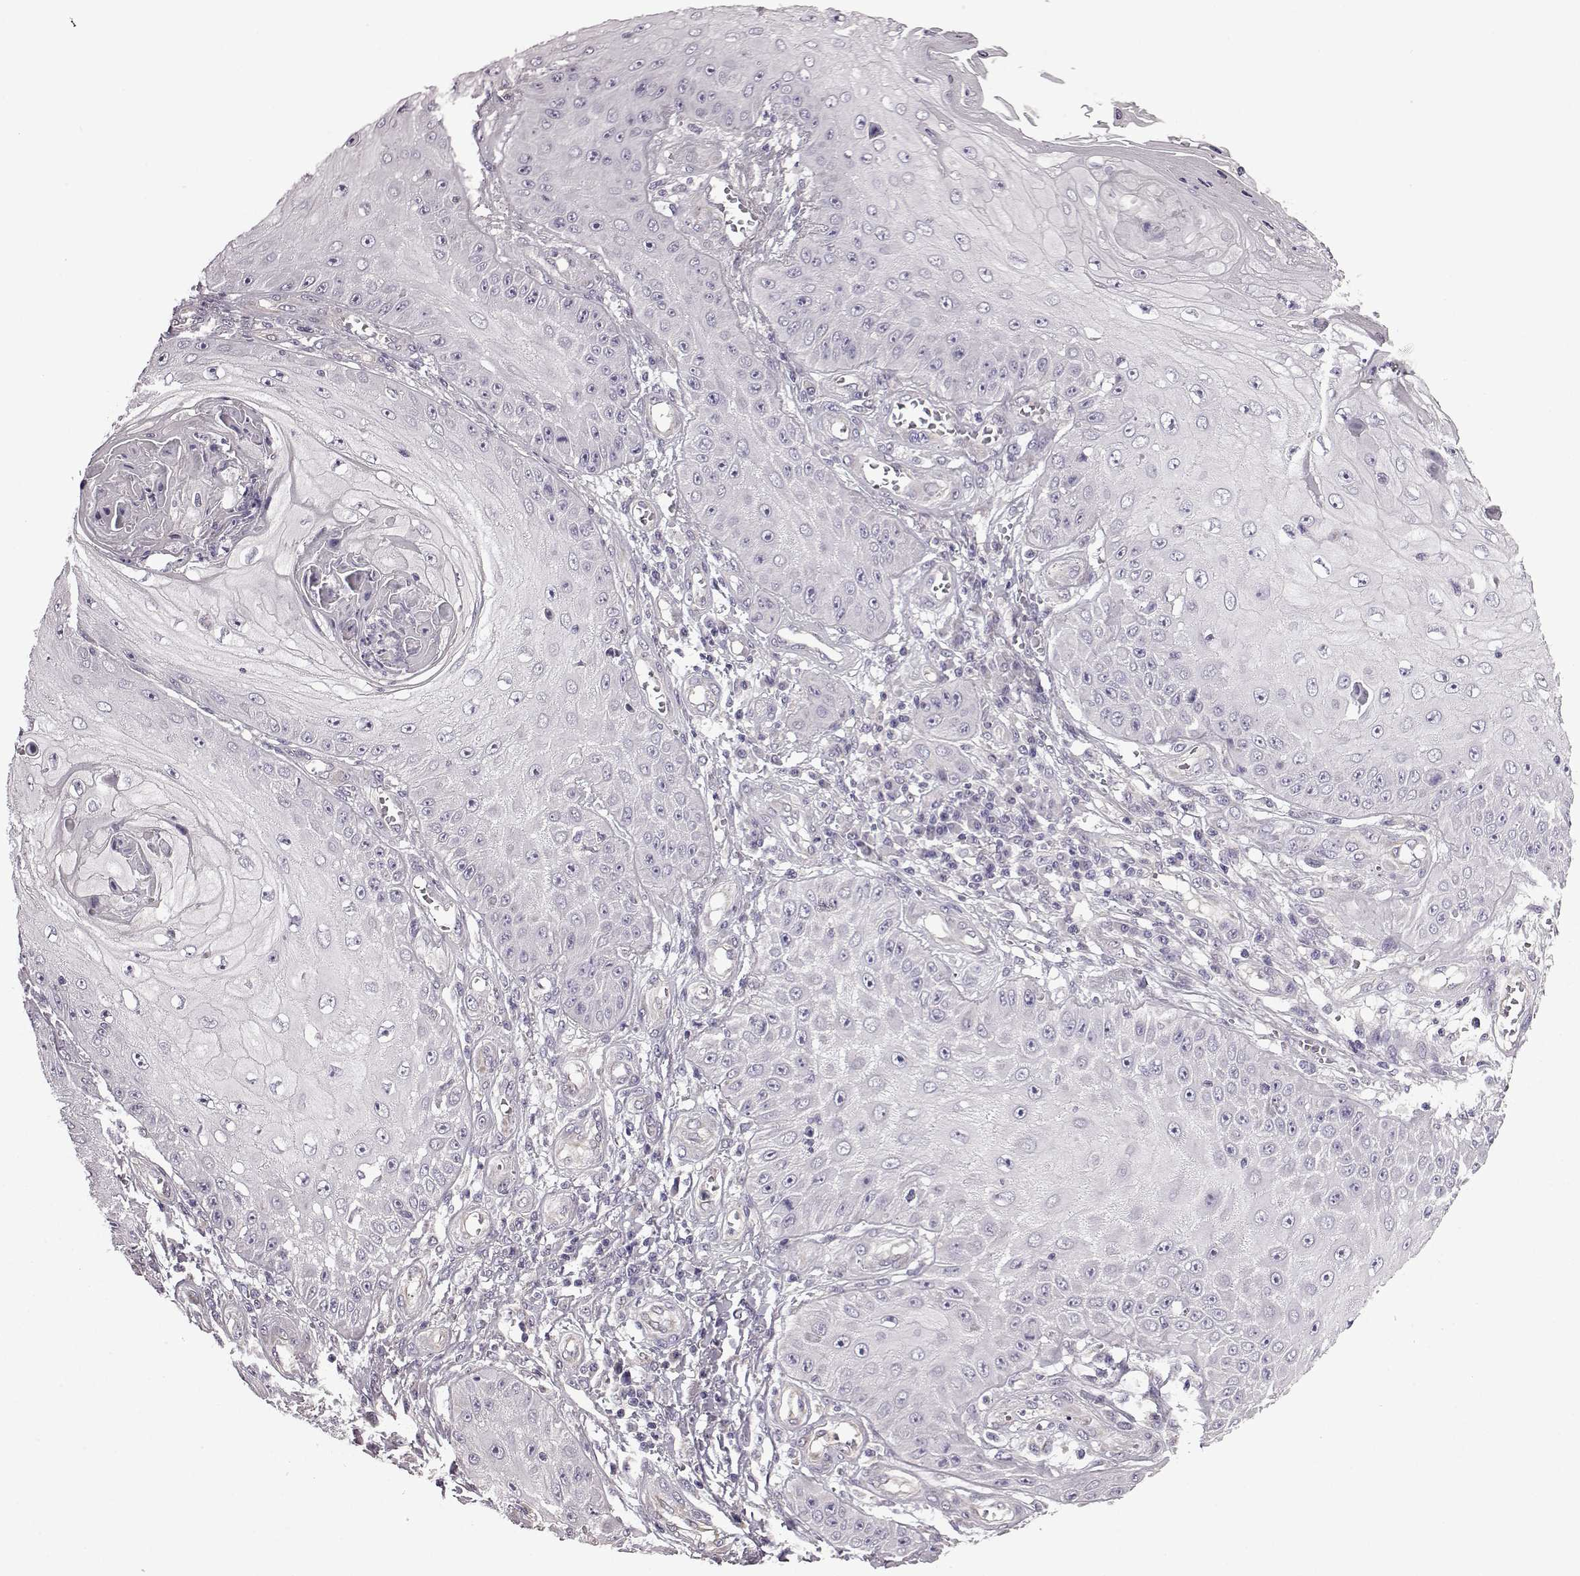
{"staining": {"intensity": "negative", "quantity": "none", "location": "none"}, "tissue": "skin cancer", "cell_type": "Tumor cells", "image_type": "cancer", "snomed": [{"axis": "morphology", "description": "Squamous cell carcinoma, NOS"}, {"axis": "topography", "description": "Skin"}], "caption": "Immunohistochemistry histopathology image of skin squamous cell carcinoma stained for a protein (brown), which shows no staining in tumor cells. (DAB IHC with hematoxylin counter stain).", "gene": "EDDM3B", "patient": {"sex": "male", "age": 70}}